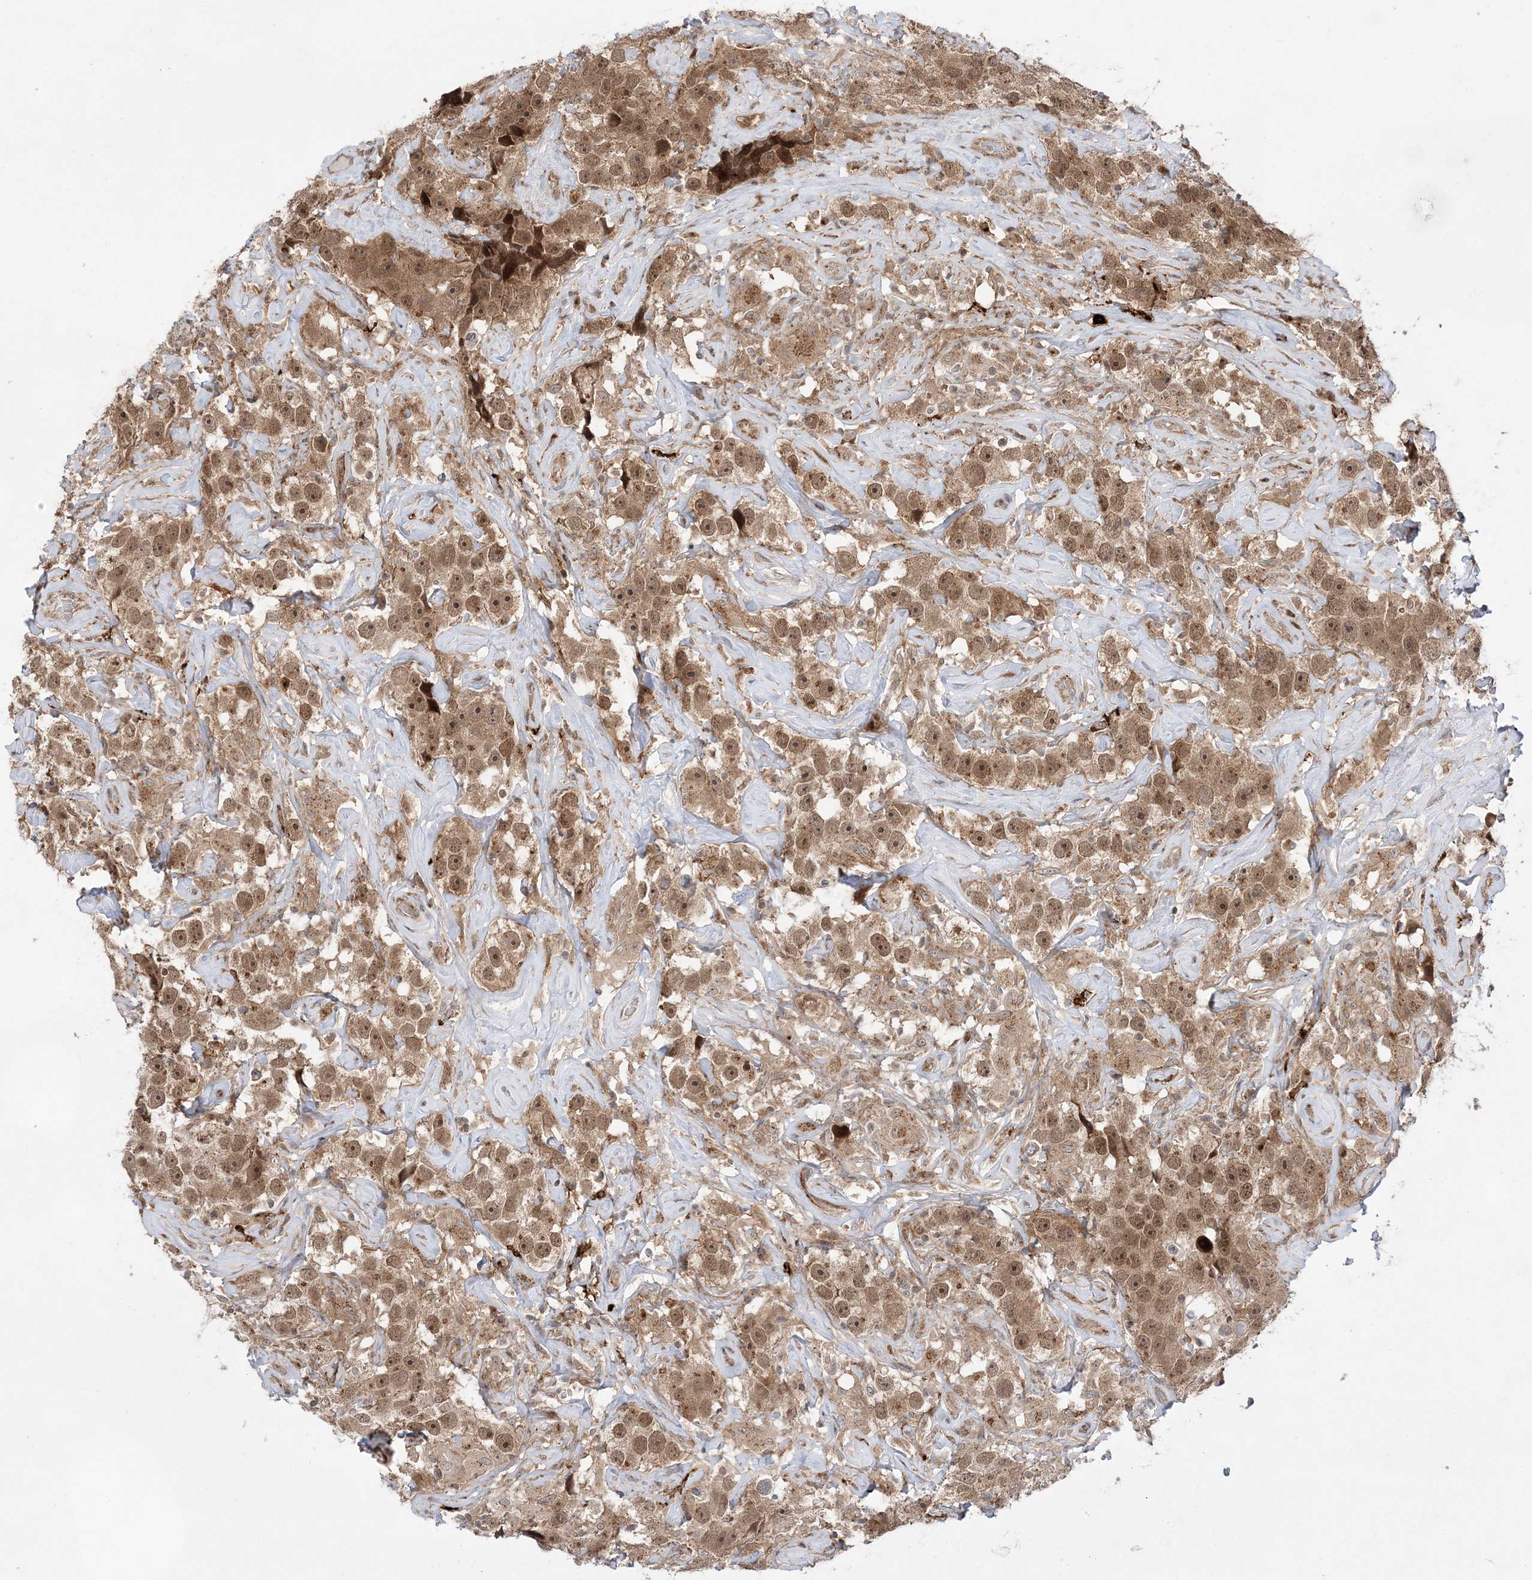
{"staining": {"intensity": "moderate", "quantity": ">75%", "location": "cytoplasmic/membranous,nuclear"}, "tissue": "testis cancer", "cell_type": "Tumor cells", "image_type": "cancer", "snomed": [{"axis": "morphology", "description": "Seminoma, NOS"}, {"axis": "topography", "description": "Testis"}], "caption": "Human testis cancer stained with a brown dye displays moderate cytoplasmic/membranous and nuclear positive positivity in approximately >75% of tumor cells.", "gene": "ANAPC15", "patient": {"sex": "male", "age": 49}}